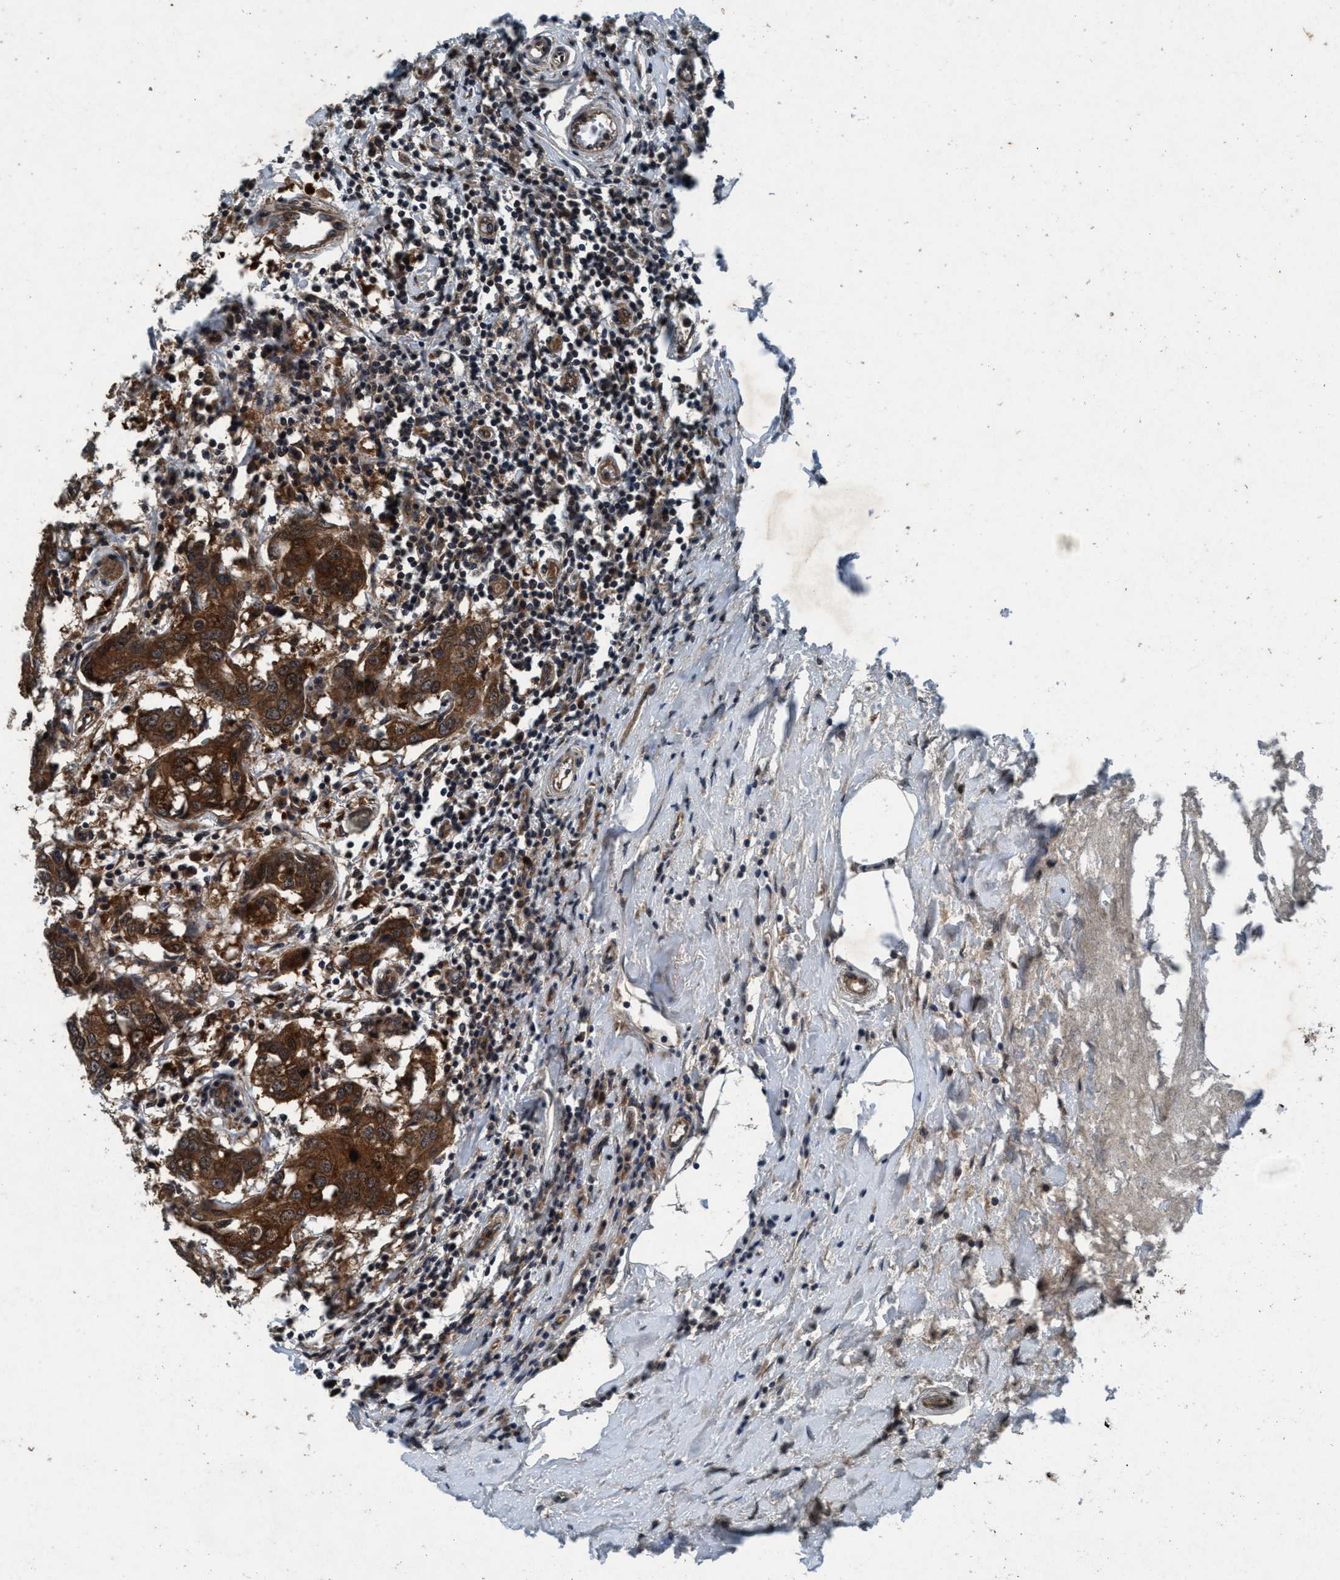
{"staining": {"intensity": "strong", "quantity": ">75%", "location": "cytoplasmic/membranous"}, "tissue": "breast cancer", "cell_type": "Tumor cells", "image_type": "cancer", "snomed": [{"axis": "morphology", "description": "Duct carcinoma"}, {"axis": "topography", "description": "Breast"}], "caption": "Brown immunohistochemical staining in breast invasive ductal carcinoma reveals strong cytoplasmic/membranous expression in approximately >75% of tumor cells.", "gene": "AKT1S1", "patient": {"sex": "female", "age": 27}}